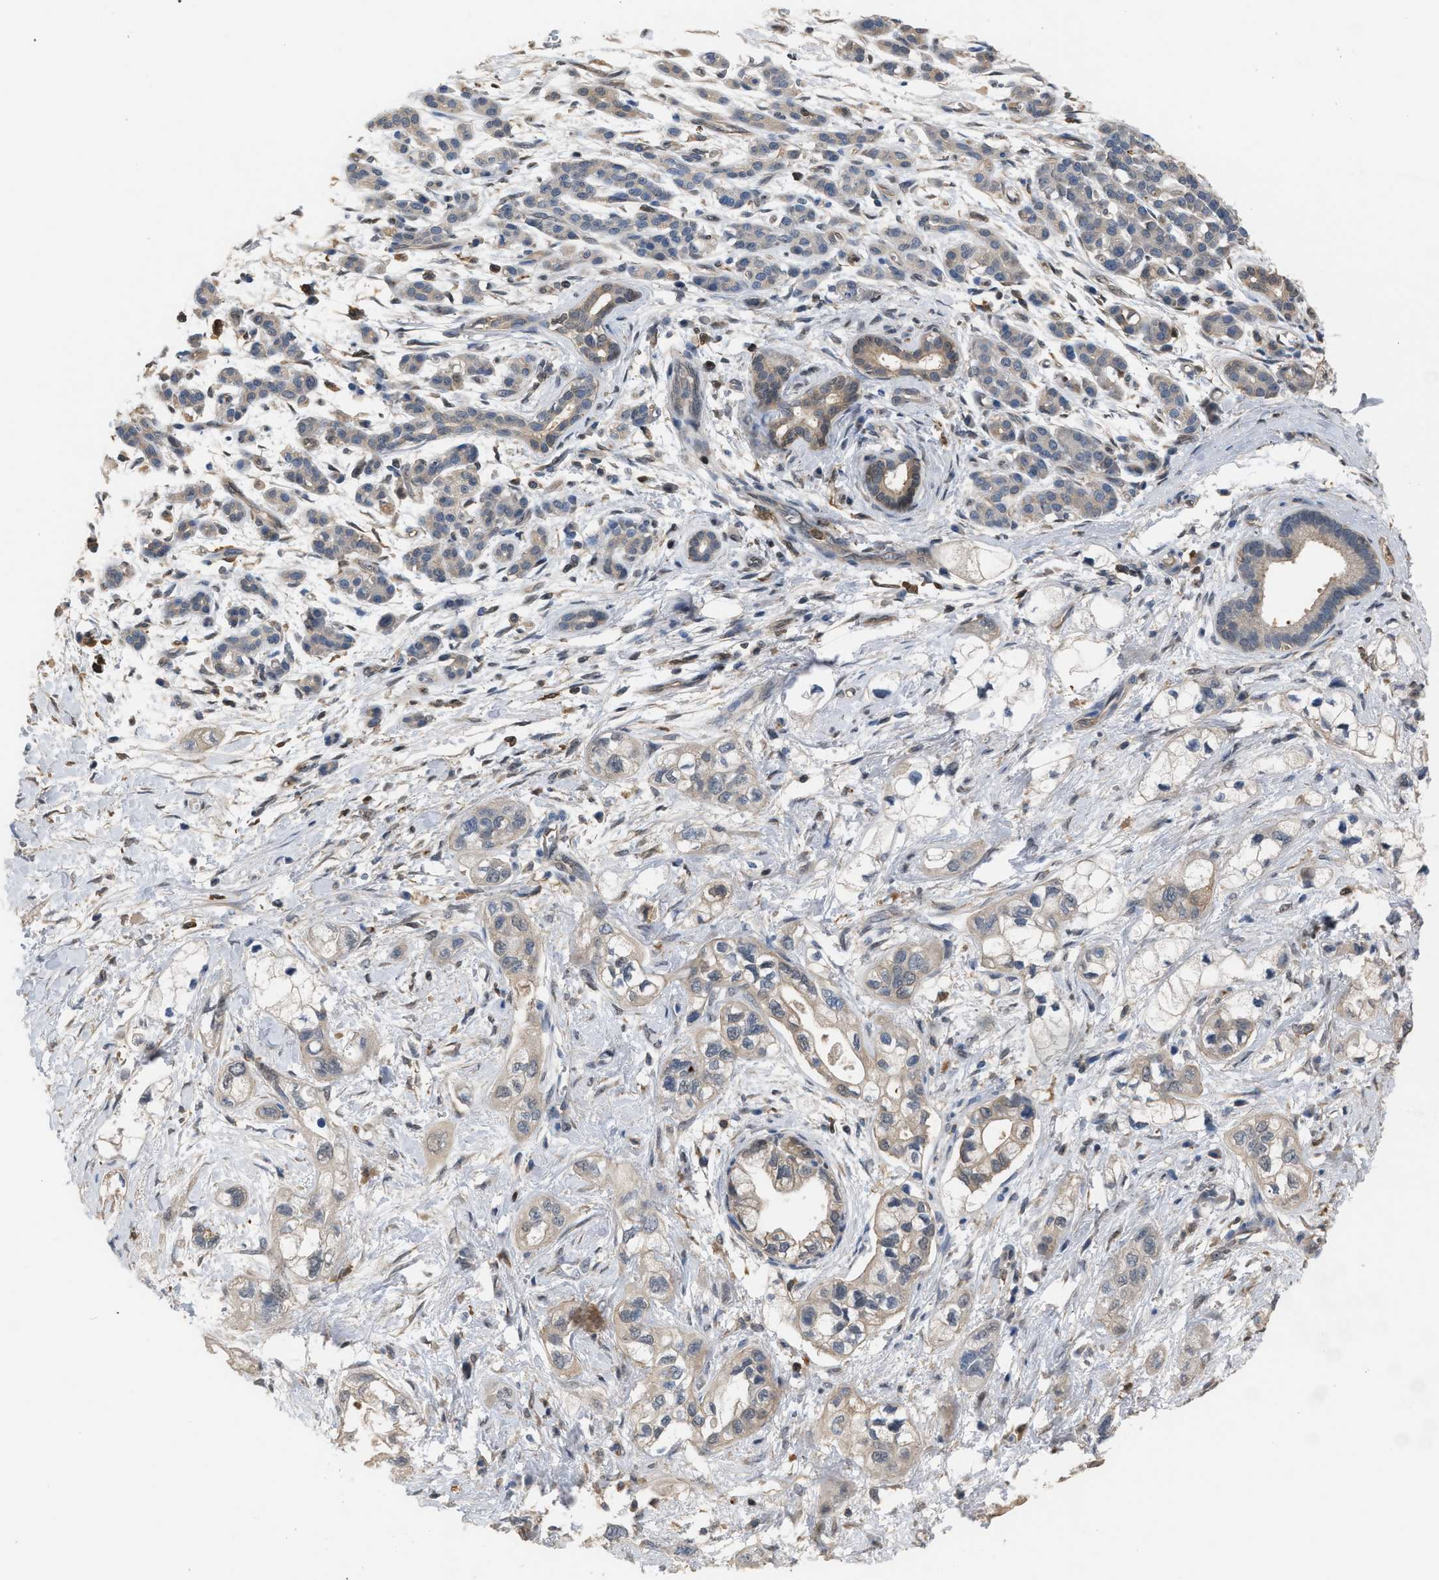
{"staining": {"intensity": "weak", "quantity": "<25%", "location": "cytoplasmic/membranous"}, "tissue": "pancreatic cancer", "cell_type": "Tumor cells", "image_type": "cancer", "snomed": [{"axis": "morphology", "description": "Adenocarcinoma, NOS"}, {"axis": "topography", "description": "Pancreas"}], "caption": "Adenocarcinoma (pancreatic) was stained to show a protein in brown. There is no significant positivity in tumor cells. (Brightfield microscopy of DAB (3,3'-diaminobenzidine) IHC at high magnification).", "gene": "MTPN", "patient": {"sex": "male", "age": 74}}